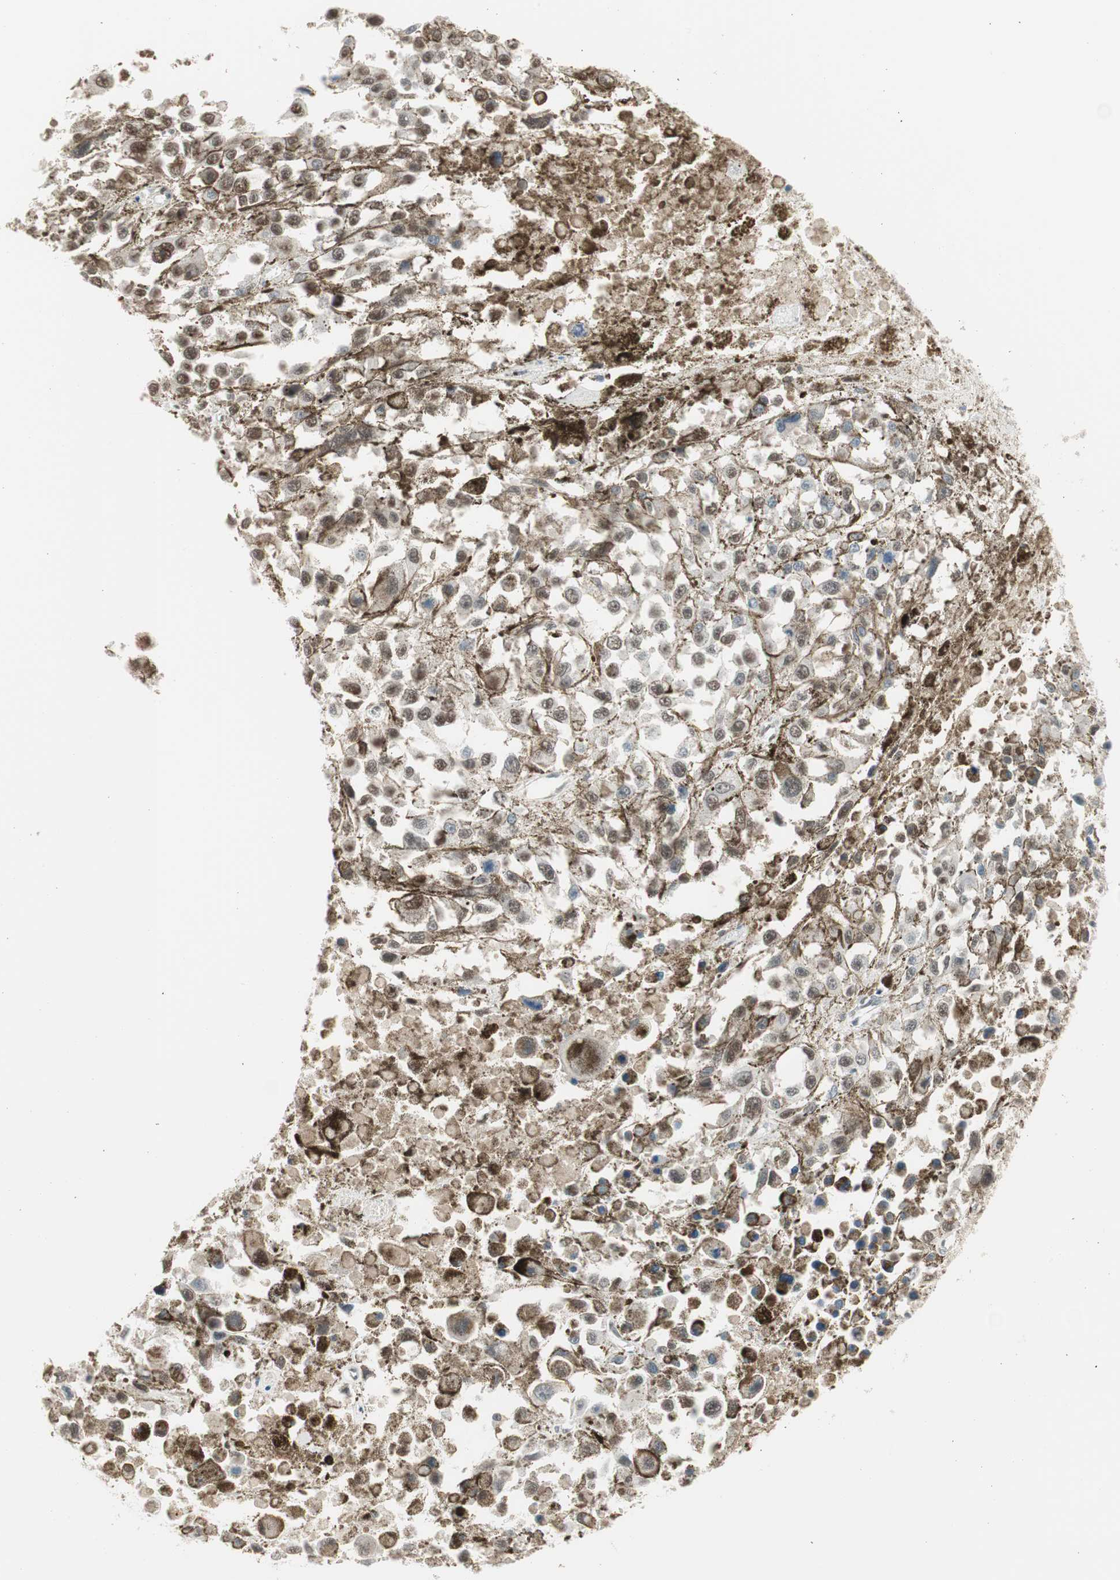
{"staining": {"intensity": "weak", "quantity": "25%-75%", "location": "cytoplasmic/membranous,nuclear"}, "tissue": "melanoma", "cell_type": "Tumor cells", "image_type": "cancer", "snomed": [{"axis": "morphology", "description": "Malignant melanoma, Metastatic site"}, {"axis": "topography", "description": "Lymph node"}], "caption": "Human melanoma stained with a protein marker exhibits weak staining in tumor cells.", "gene": "LONP2", "patient": {"sex": "male", "age": 59}}